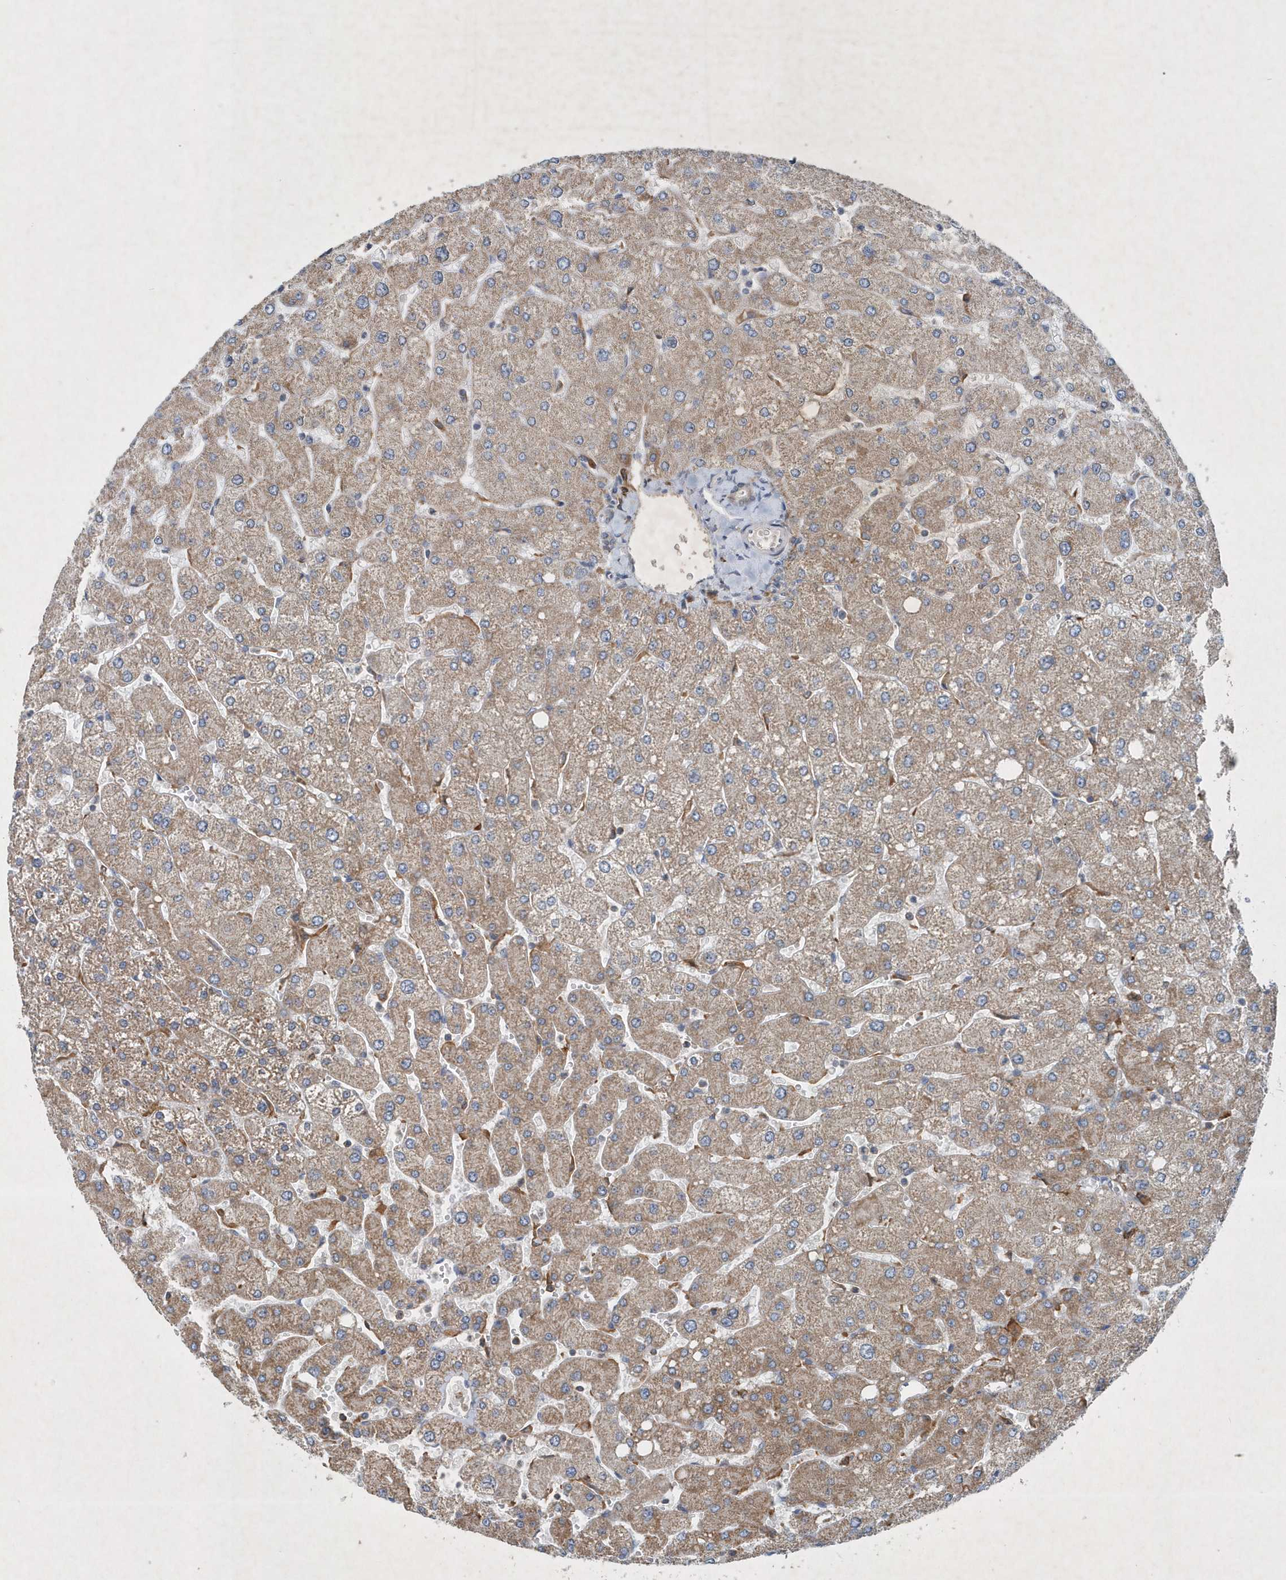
{"staining": {"intensity": "negative", "quantity": "none", "location": "none"}, "tissue": "liver", "cell_type": "Cholangiocytes", "image_type": "normal", "snomed": [{"axis": "morphology", "description": "Normal tissue, NOS"}, {"axis": "topography", "description": "Liver"}], "caption": "Cholangiocytes show no significant expression in normal liver. (Immunohistochemistry, brightfield microscopy, high magnification).", "gene": "P2RY10", "patient": {"sex": "male", "age": 55}}